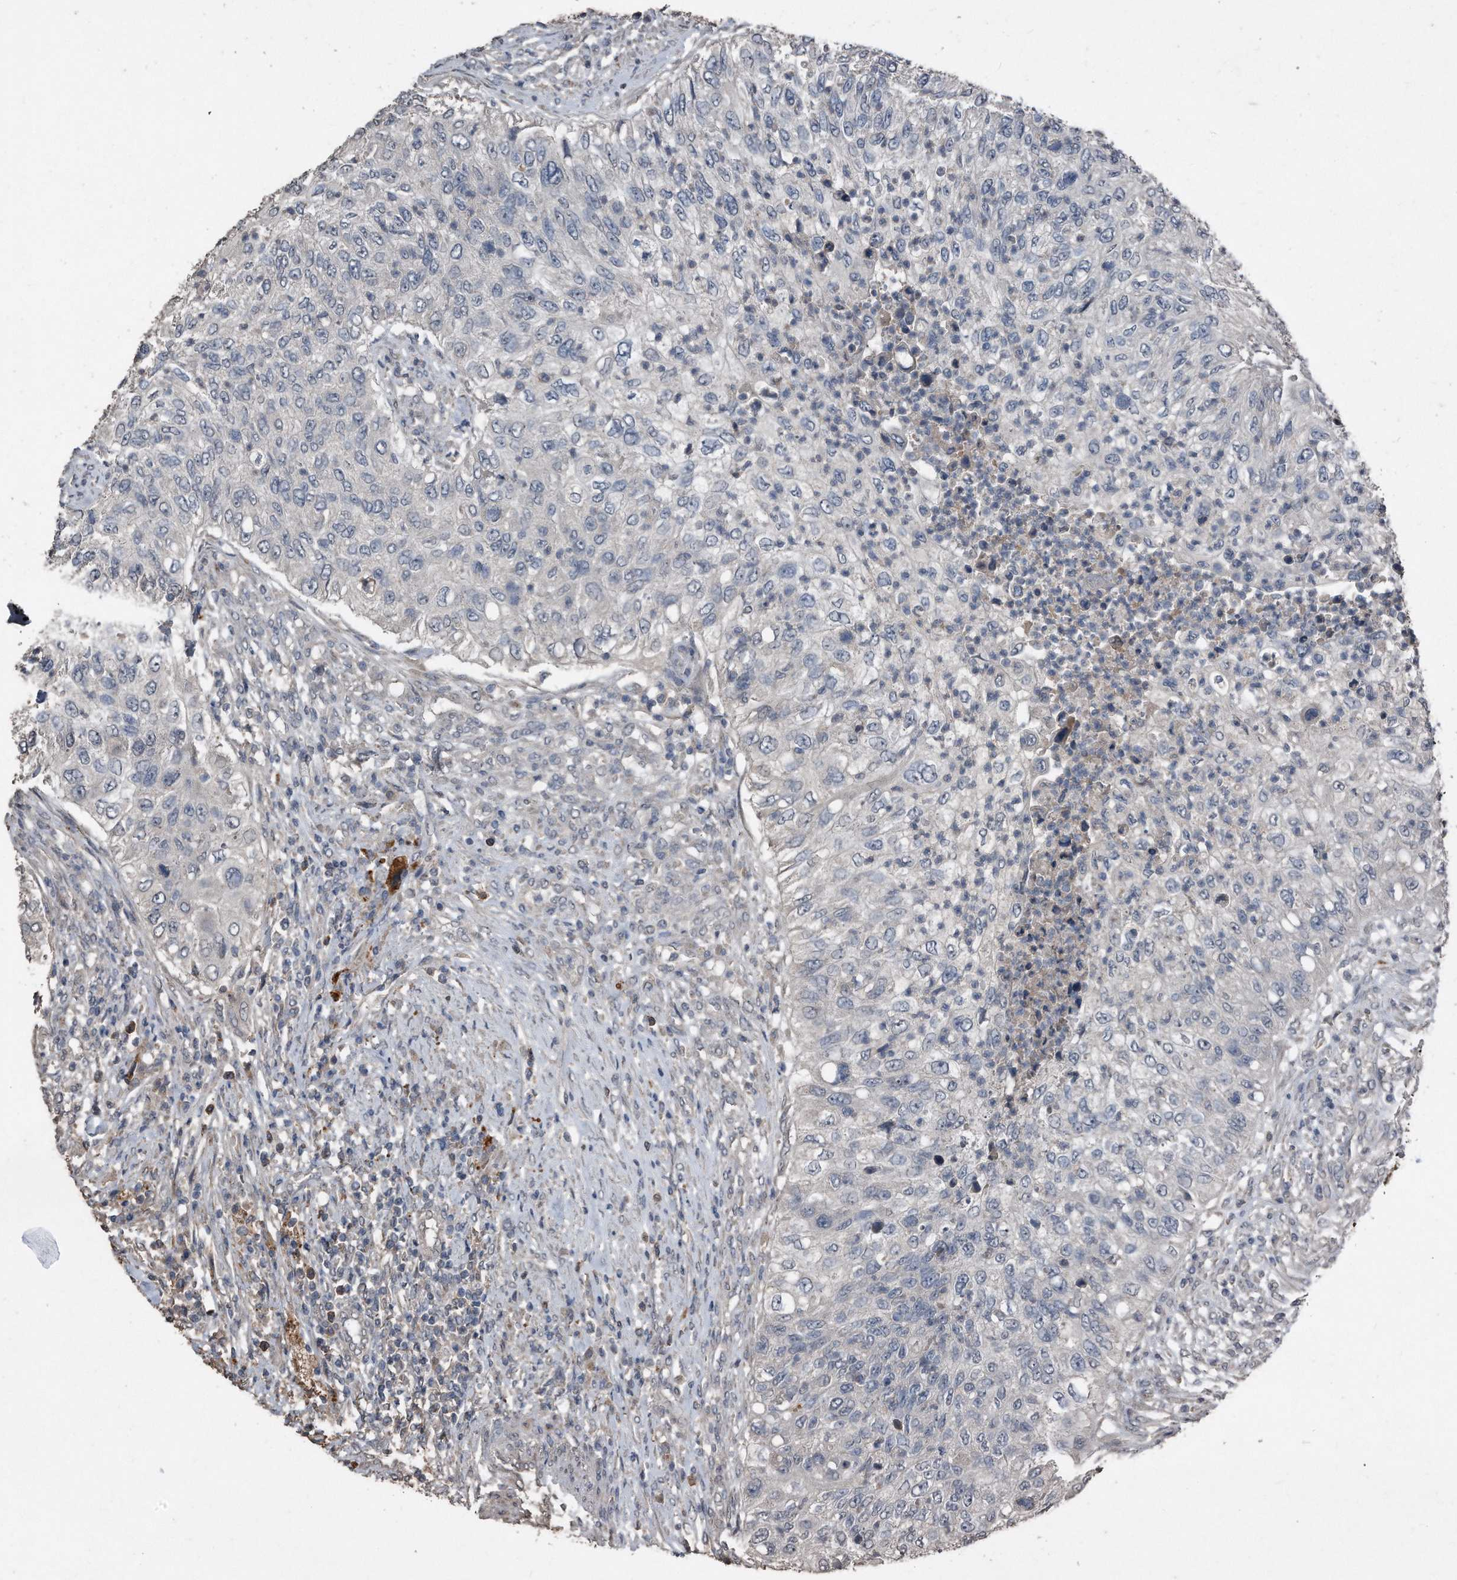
{"staining": {"intensity": "negative", "quantity": "none", "location": "none"}, "tissue": "urothelial cancer", "cell_type": "Tumor cells", "image_type": "cancer", "snomed": [{"axis": "morphology", "description": "Urothelial carcinoma, High grade"}, {"axis": "topography", "description": "Urinary bladder"}], "caption": "High power microscopy image of an immunohistochemistry micrograph of urothelial cancer, revealing no significant positivity in tumor cells.", "gene": "ANKRD10", "patient": {"sex": "female", "age": 60}}